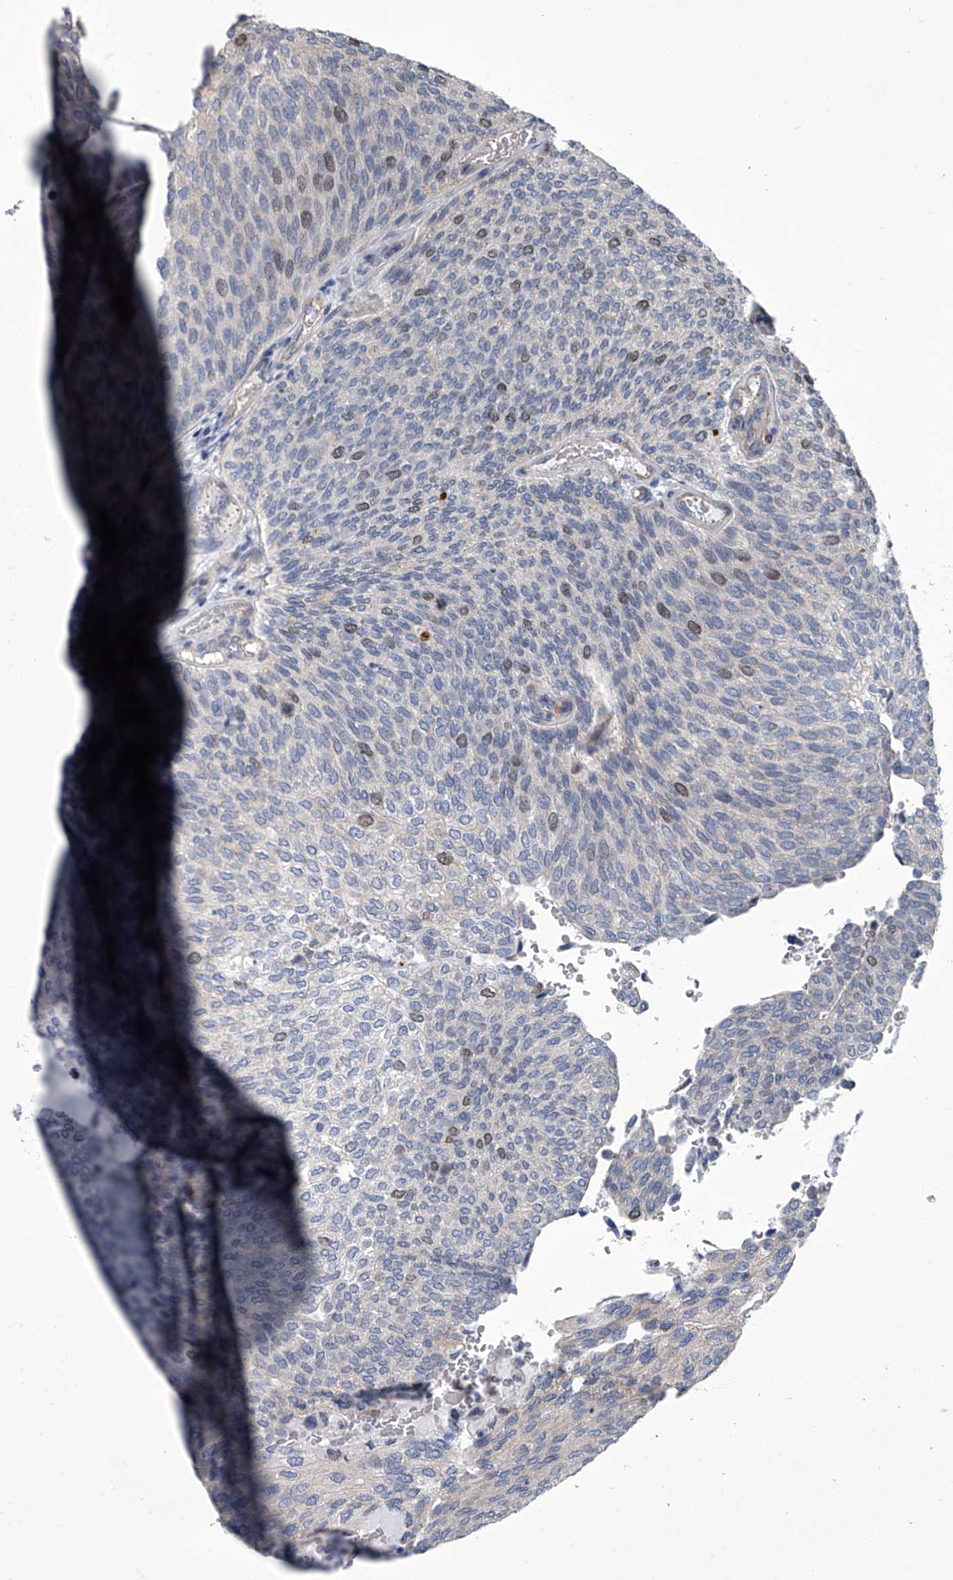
{"staining": {"intensity": "weak", "quantity": "<25%", "location": "nuclear"}, "tissue": "urothelial cancer", "cell_type": "Tumor cells", "image_type": "cancer", "snomed": [{"axis": "morphology", "description": "Urothelial carcinoma, Low grade"}, {"axis": "topography", "description": "Urinary bladder"}], "caption": "High power microscopy image of an immunohistochemistry histopathology image of urothelial carcinoma (low-grade), revealing no significant expression in tumor cells.", "gene": "ABCG1", "patient": {"sex": "female", "age": 79}}